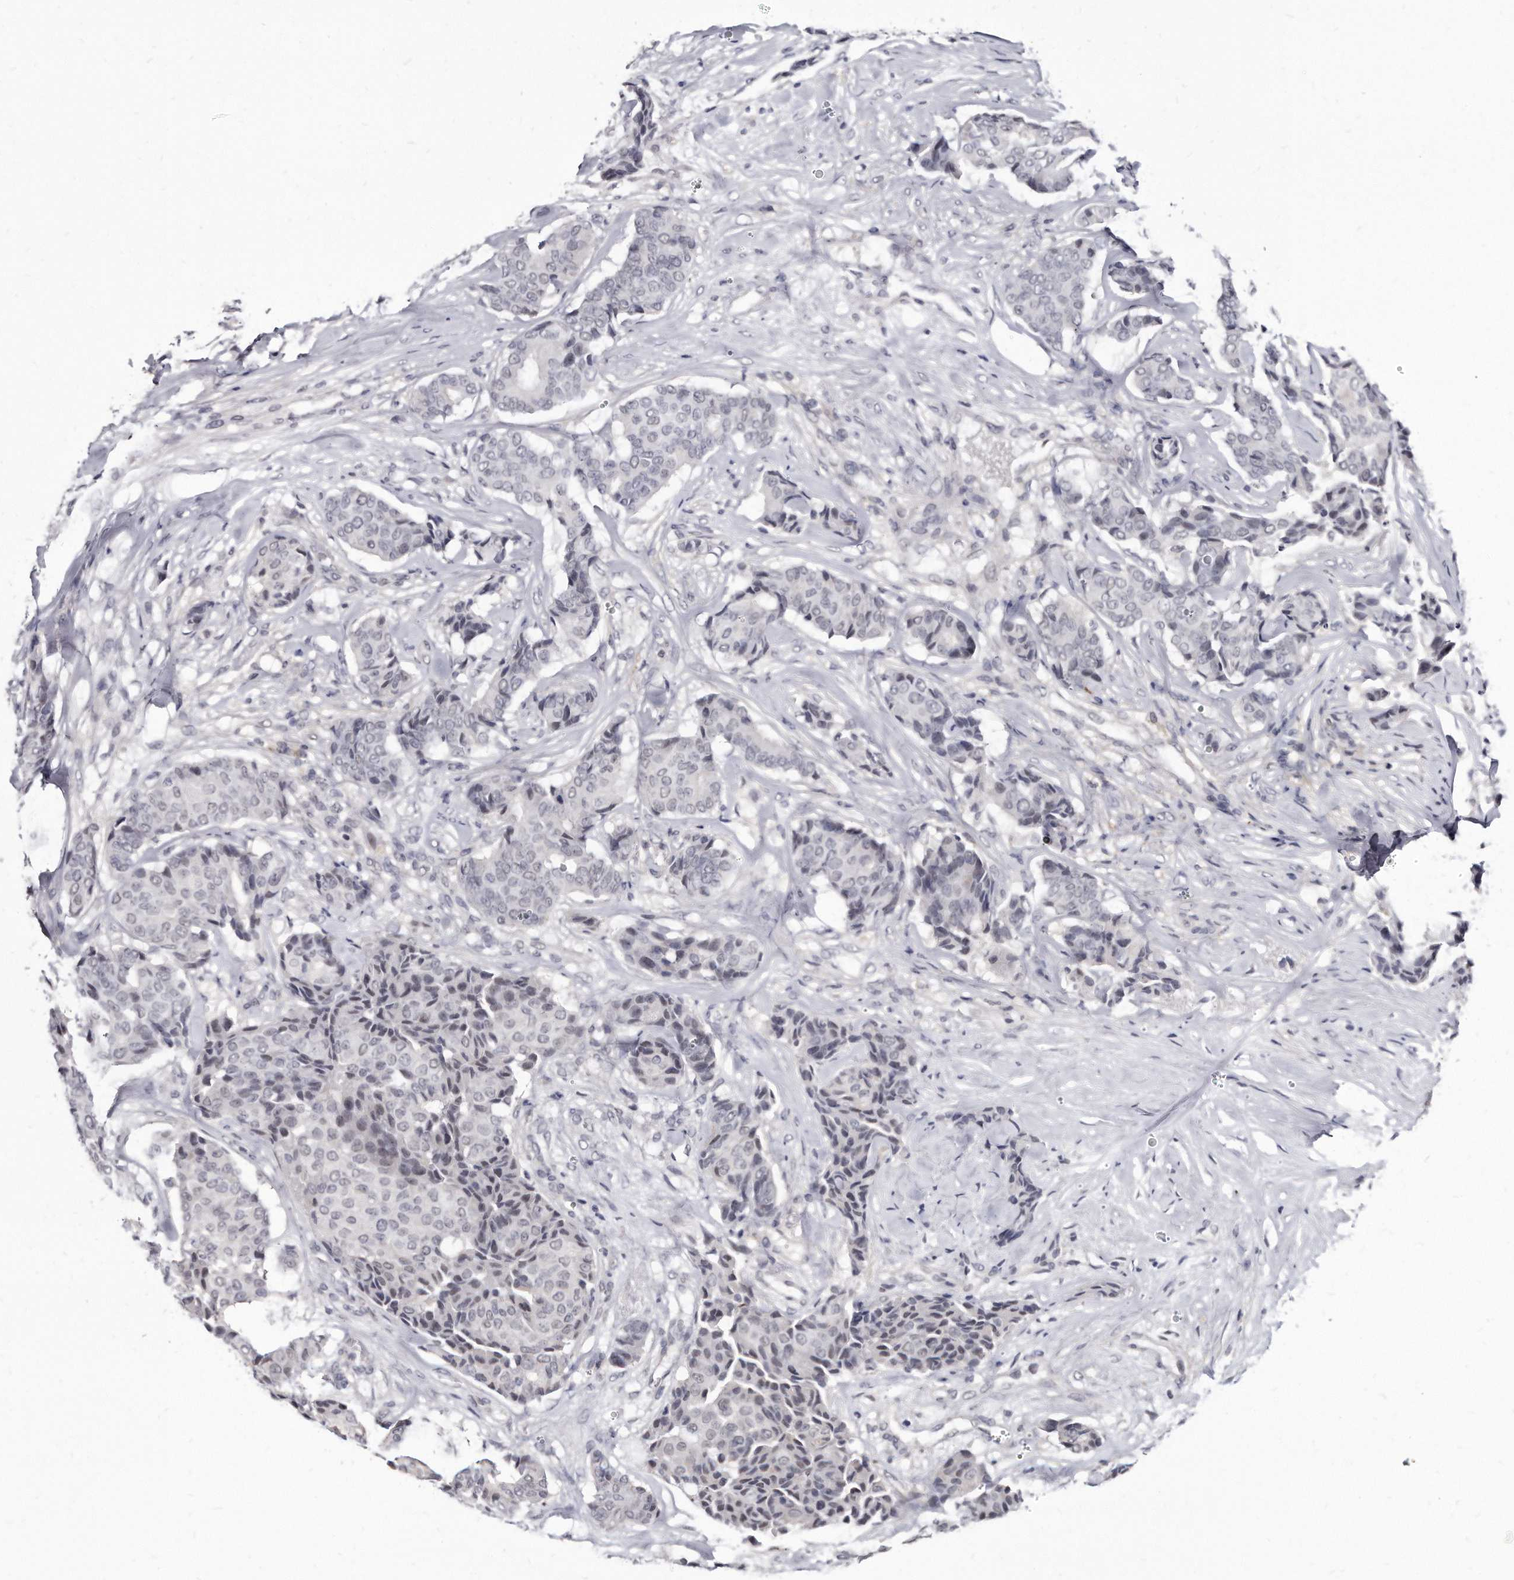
{"staining": {"intensity": "negative", "quantity": "none", "location": "none"}, "tissue": "breast cancer", "cell_type": "Tumor cells", "image_type": "cancer", "snomed": [{"axis": "morphology", "description": "Duct carcinoma"}, {"axis": "topography", "description": "Breast"}], "caption": "Breast invasive ductal carcinoma was stained to show a protein in brown. There is no significant positivity in tumor cells. Brightfield microscopy of immunohistochemistry (IHC) stained with DAB (brown) and hematoxylin (blue), captured at high magnification.", "gene": "KLHDC3", "patient": {"sex": "female", "age": 75}}